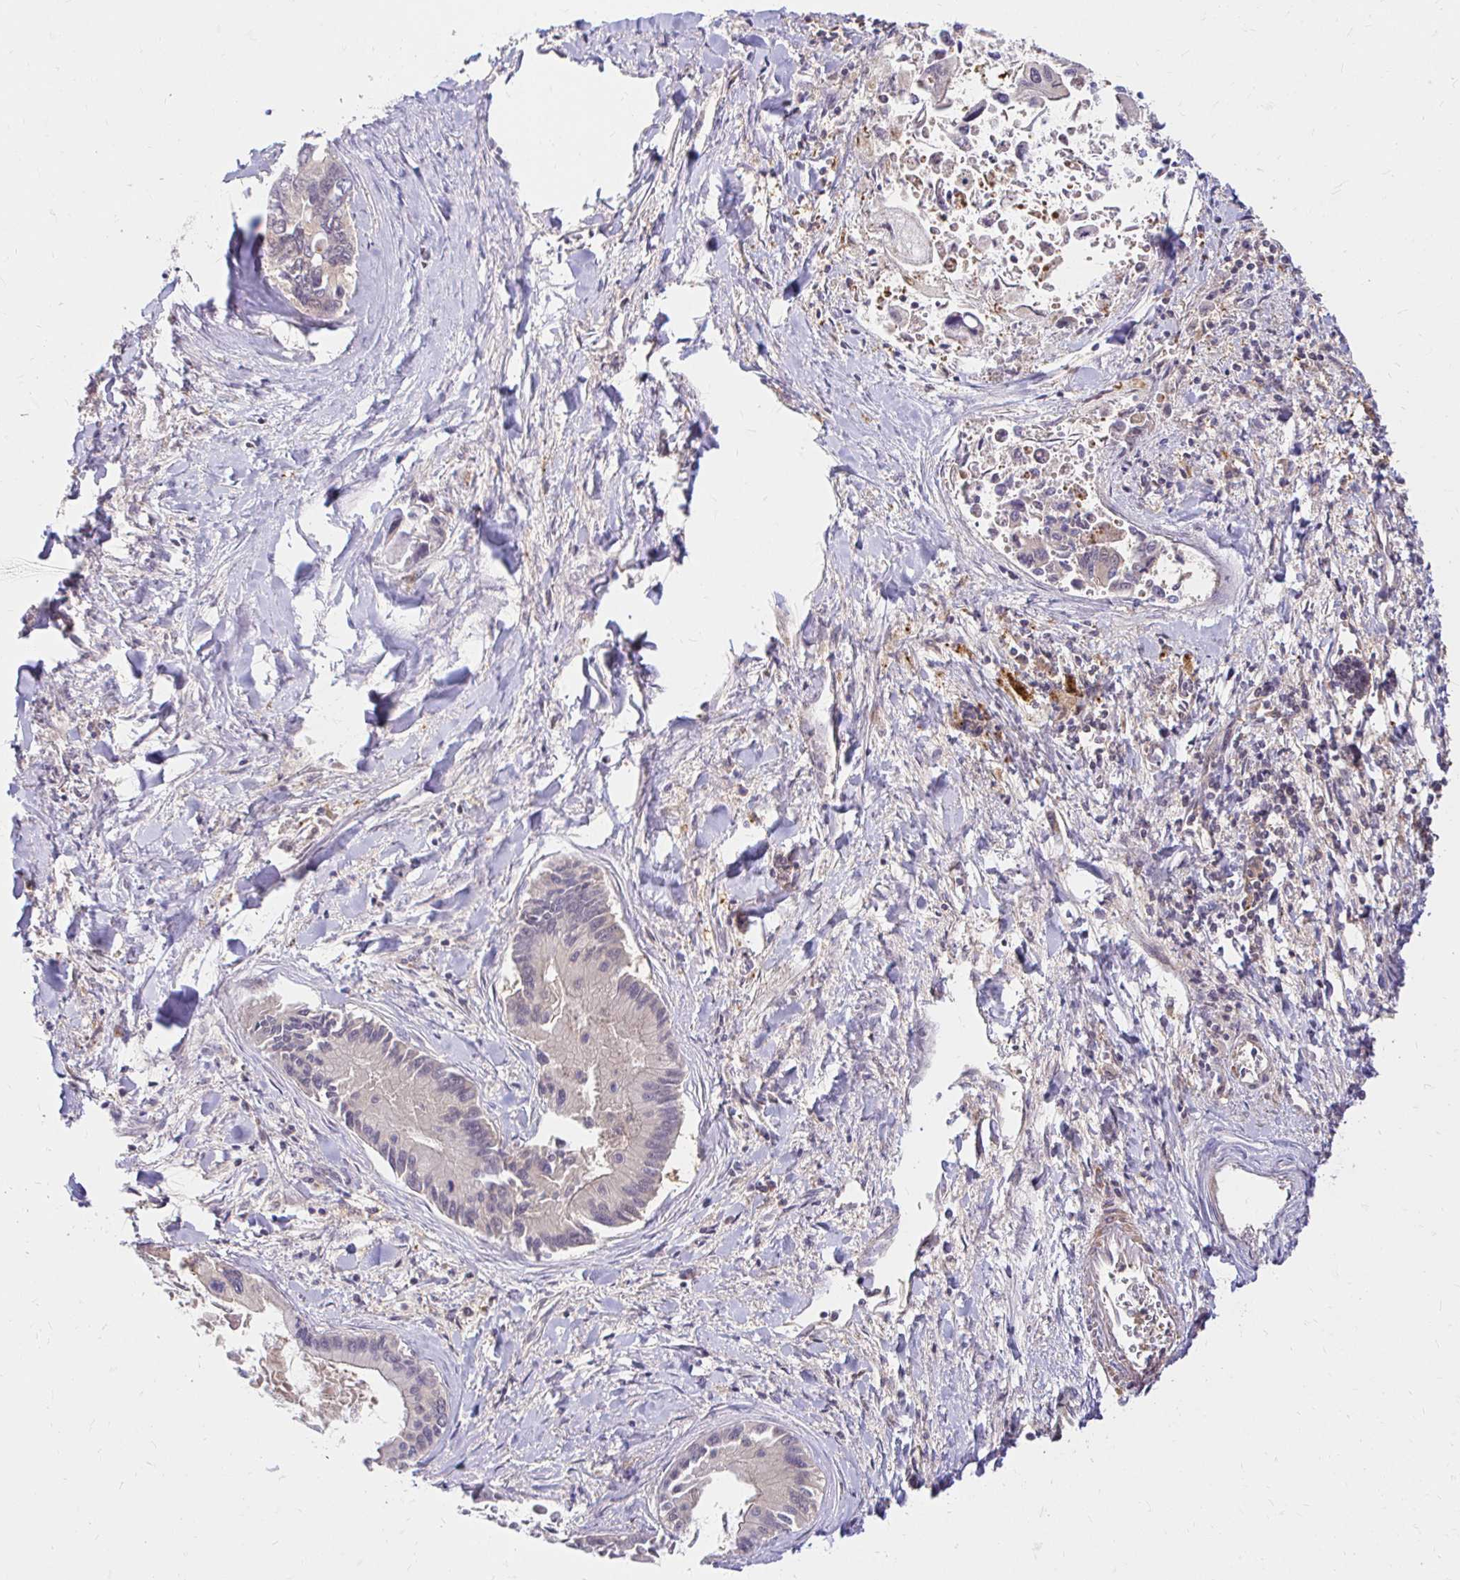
{"staining": {"intensity": "negative", "quantity": "none", "location": "none"}, "tissue": "liver cancer", "cell_type": "Tumor cells", "image_type": "cancer", "snomed": [{"axis": "morphology", "description": "Cholangiocarcinoma"}, {"axis": "topography", "description": "Liver"}], "caption": "DAB (3,3'-diaminobenzidine) immunohistochemical staining of human liver cancer (cholangiocarcinoma) demonstrates no significant staining in tumor cells.", "gene": "PYCARD", "patient": {"sex": "male", "age": 66}}